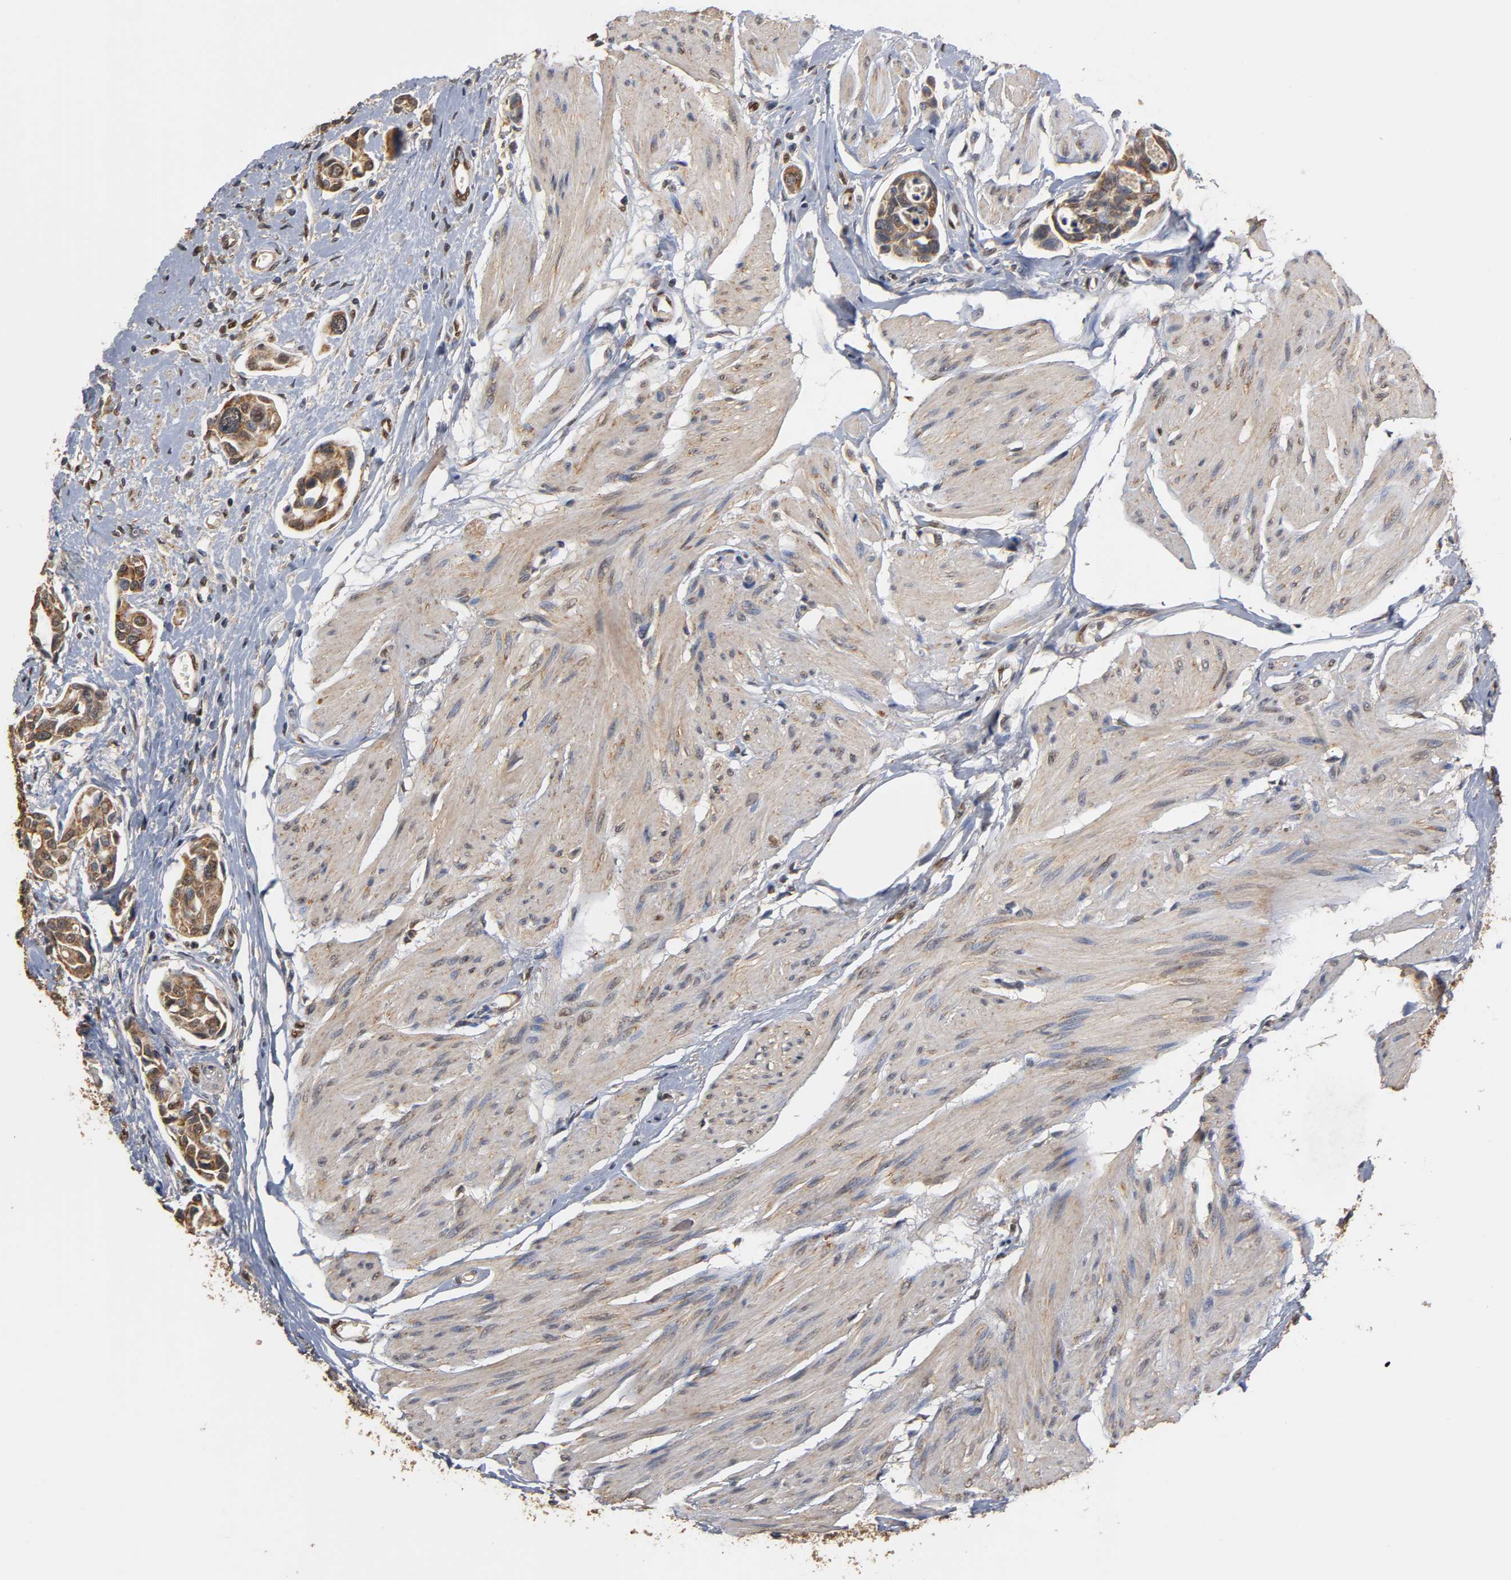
{"staining": {"intensity": "strong", "quantity": ">75%", "location": "cytoplasmic/membranous"}, "tissue": "urothelial cancer", "cell_type": "Tumor cells", "image_type": "cancer", "snomed": [{"axis": "morphology", "description": "Urothelial carcinoma, High grade"}, {"axis": "topography", "description": "Urinary bladder"}], "caption": "Protein expression analysis of urothelial carcinoma (high-grade) displays strong cytoplasmic/membranous expression in approximately >75% of tumor cells. The staining was performed using DAB (3,3'-diaminobenzidine) to visualize the protein expression in brown, while the nuclei were stained in blue with hematoxylin (Magnification: 20x).", "gene": "PKN1", "patient": {"sex": "male", "age": 78}}